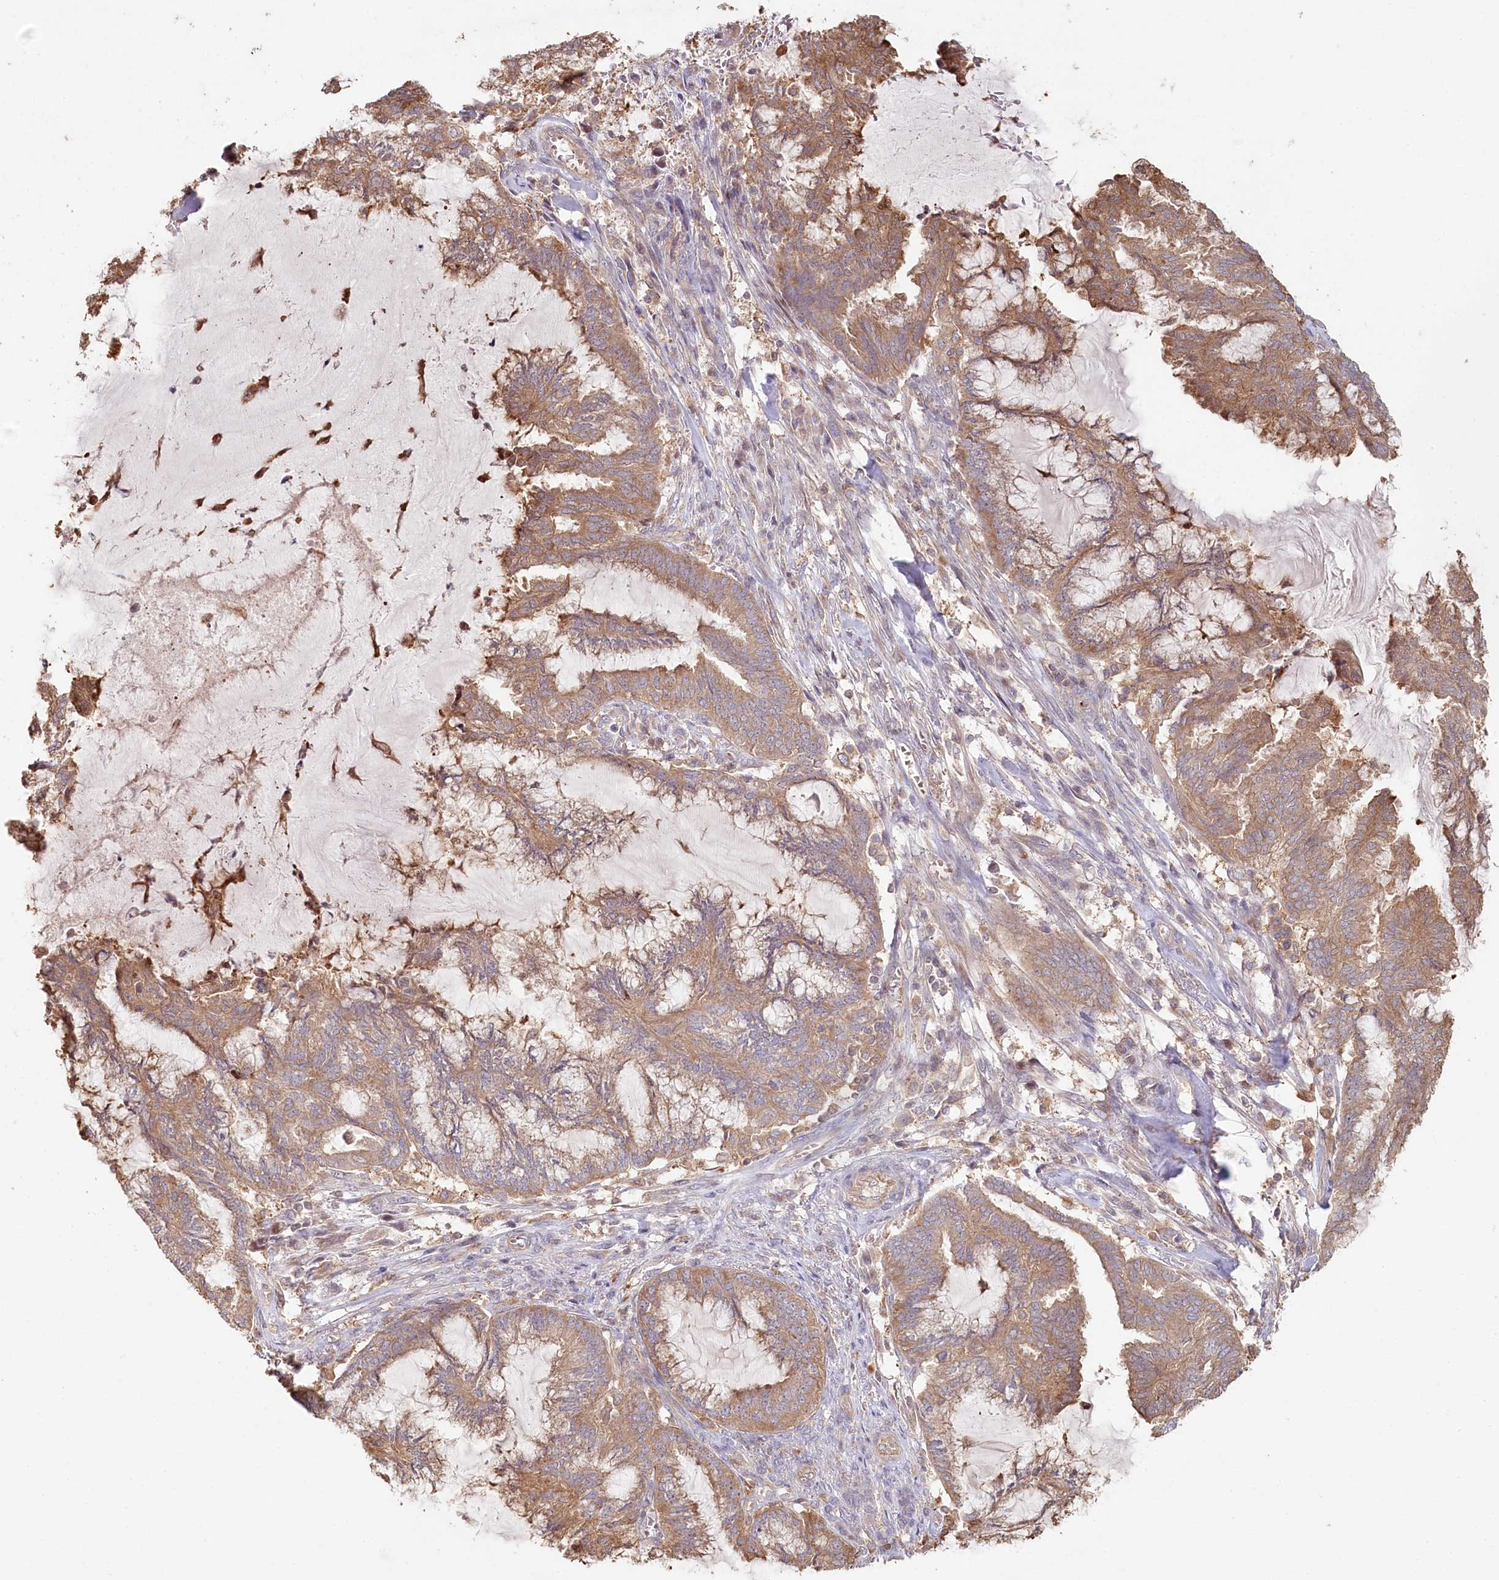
{"staining": {"intensity": "moderate", "quantity": "25%-75%", "location": "cytoplasmic/membranous"}, "tissue": "endometrial cancer", "cell_type": "Tumor cells", "image_type": "cancer", "snomed": [{"axis": "morphology", "description": "Adenocarcinoma, NOS"}, {"axis": "topography", "description": "Endometrium"}], "caption": "Human endometrial cancer (adenocarcinoma) stained with a protein marker demonstrates moderate staining in tumor cells.", "gene": "HAL", "patient": {"sex": "female", "age": 86}}